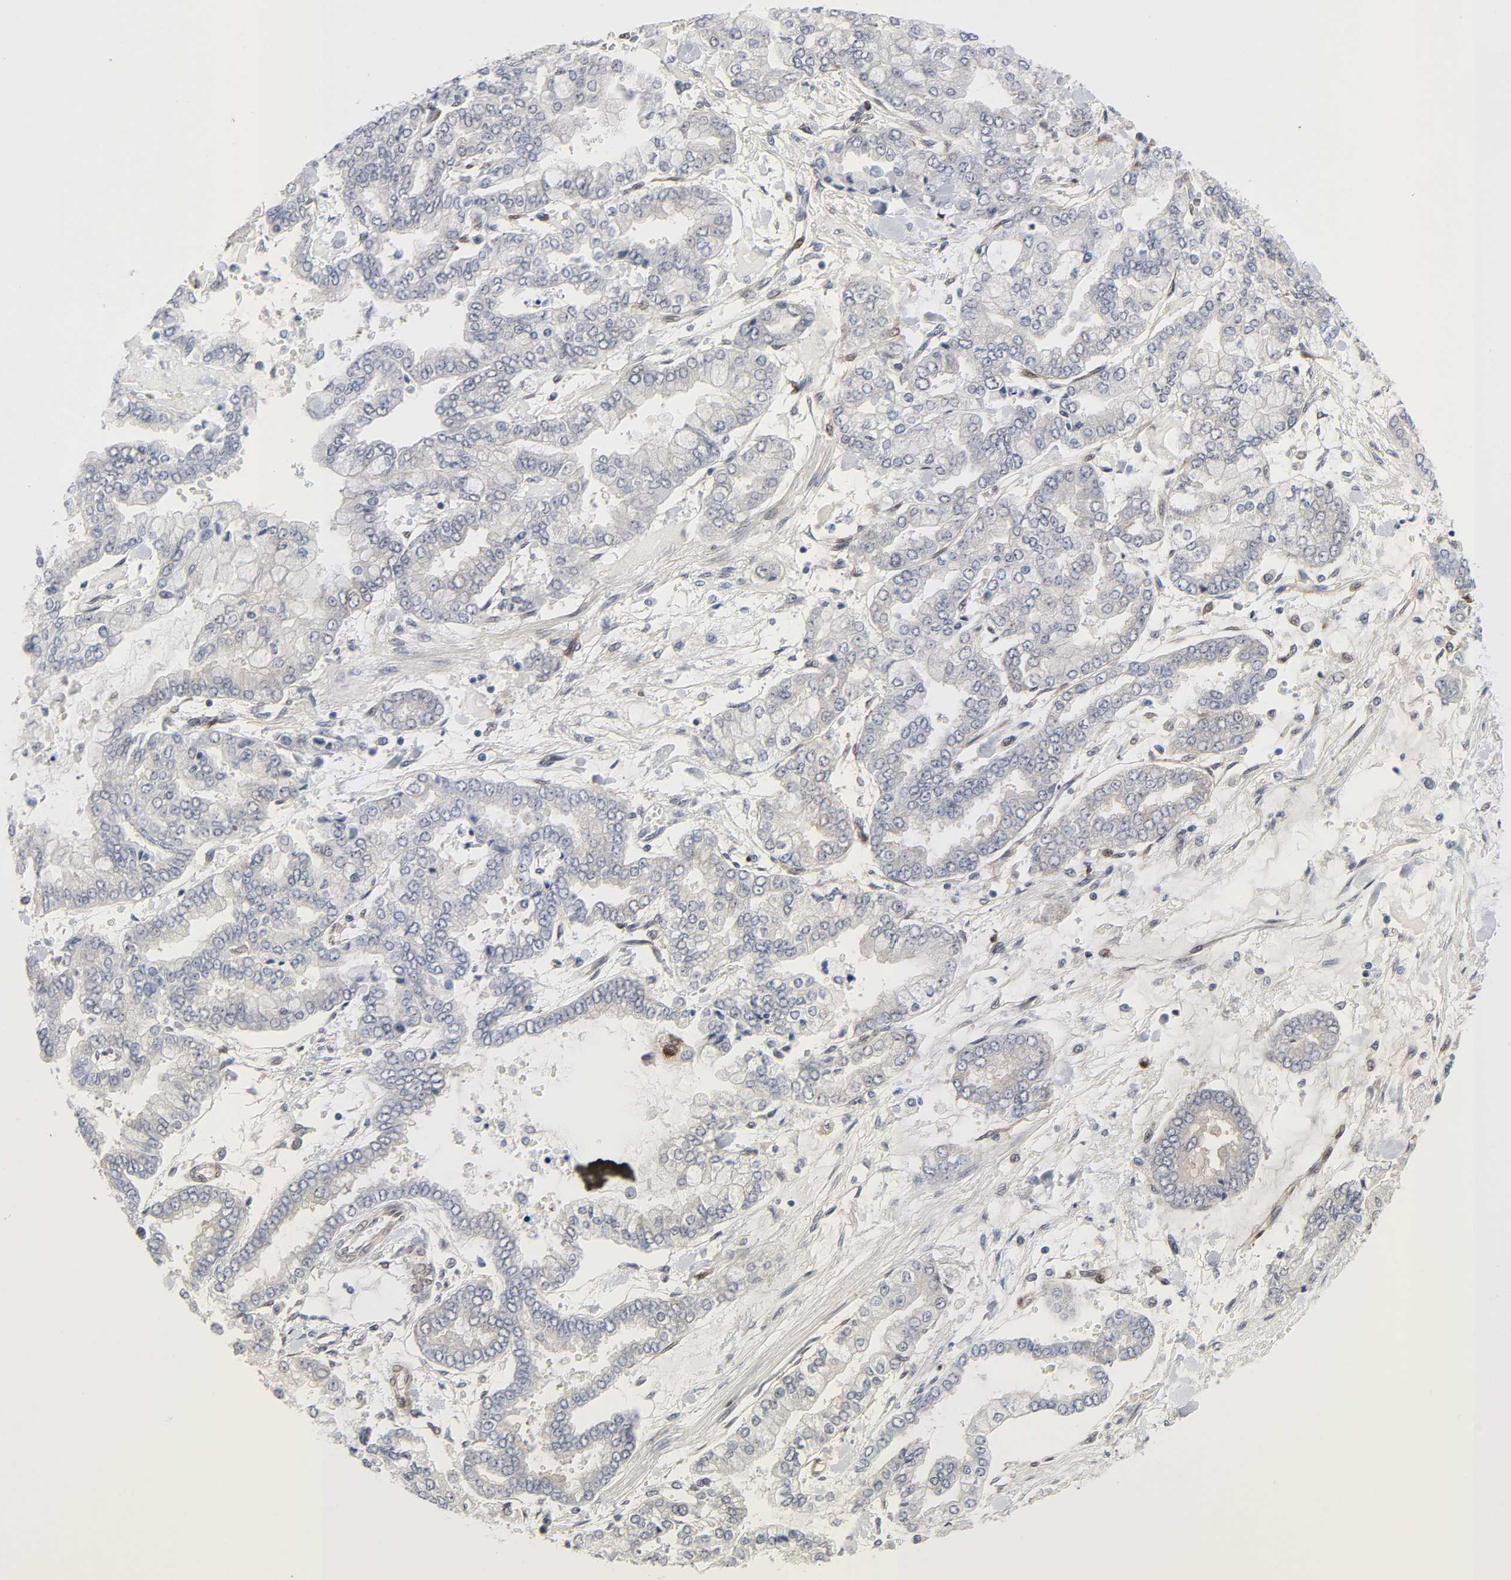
{"staining": {"intensity": "negative", "quantity": "none", "location": "none"}, "tissue": "stomach cancer", "cell_type": "Tumor cells", "image_type": "cancer", "snomed": [{"axis": "morphology", "description": "Normal tissue, NOS"}, {"axis": "morphology", "description": "Adenocarcinoma, NOS"}, {"axis": "topography", "description": "Stomach, upper"}, {"axis": "topography", "description": "Stomach"}], "caption": "The micrograph demonstrates no staining of tumor cells in adenocarcinoma (stomach).", "gene": "PTEN", "patient": {"sex": "male", "age": 76}}